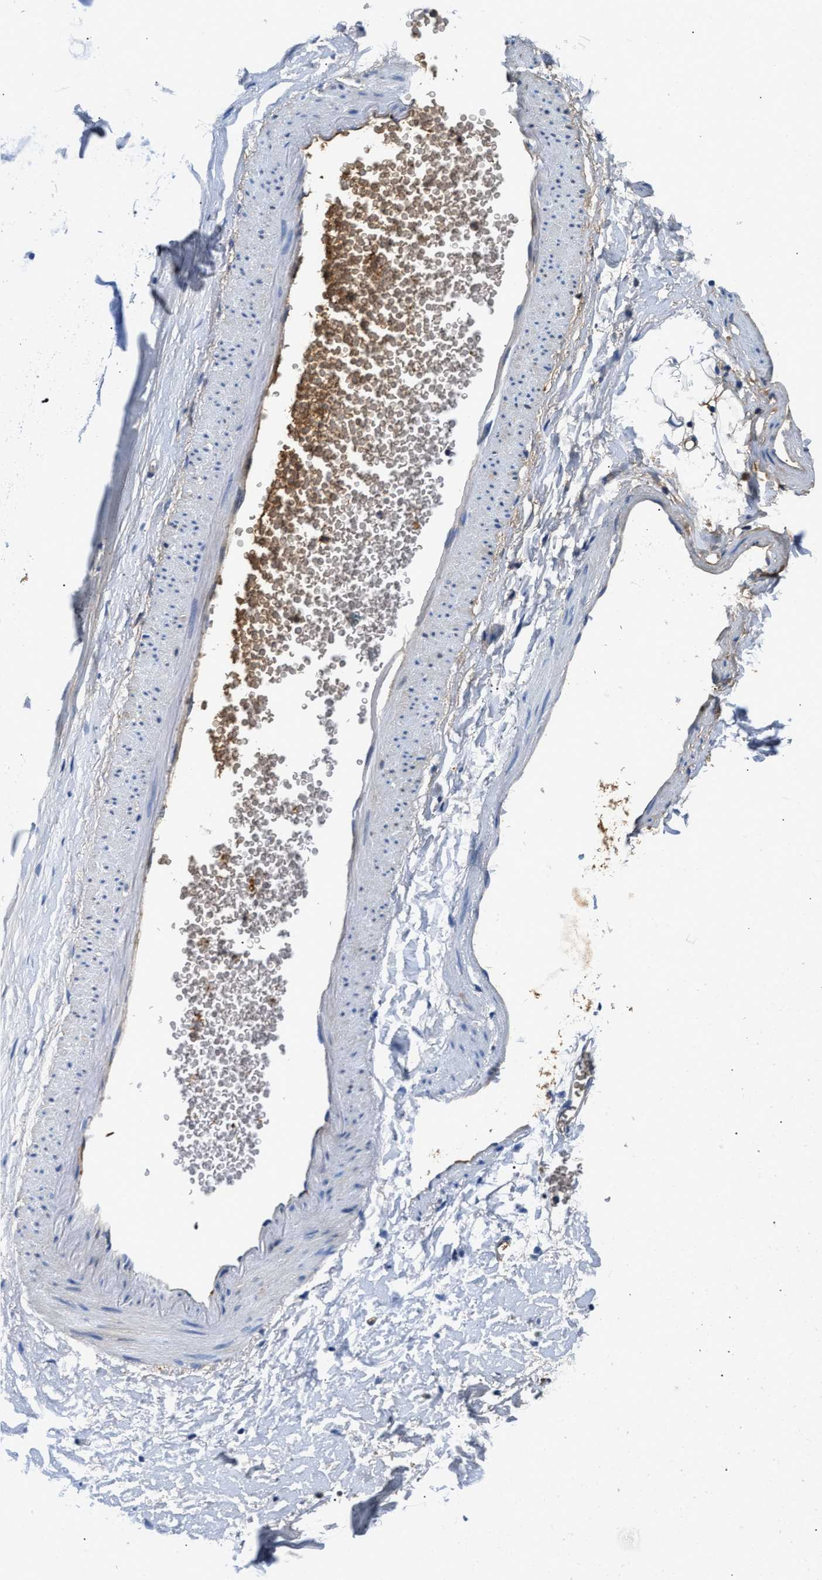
{"staining": {"intensity": "weak", "quantity": "<25%", "location": "cytoplasmic/membranous"}, "tissue": "adipose tissue", "cell_type": "Adipocytes", "image_type": "normal", "snomed": [{"axis": "morphology", "description": "Normal tissue, NOS"}, {"axis": "topography", "description": "Cartilage tissue"}, {"axis": "topography", "description": "Bronchus"}], "caption": "This is an immunohistochemistry (IHC) histopathology image of normal human adipose tissue. There is no positivity in adipocytes.", "gene": "GC", "patient": {"sex": "female", "age": 53}}